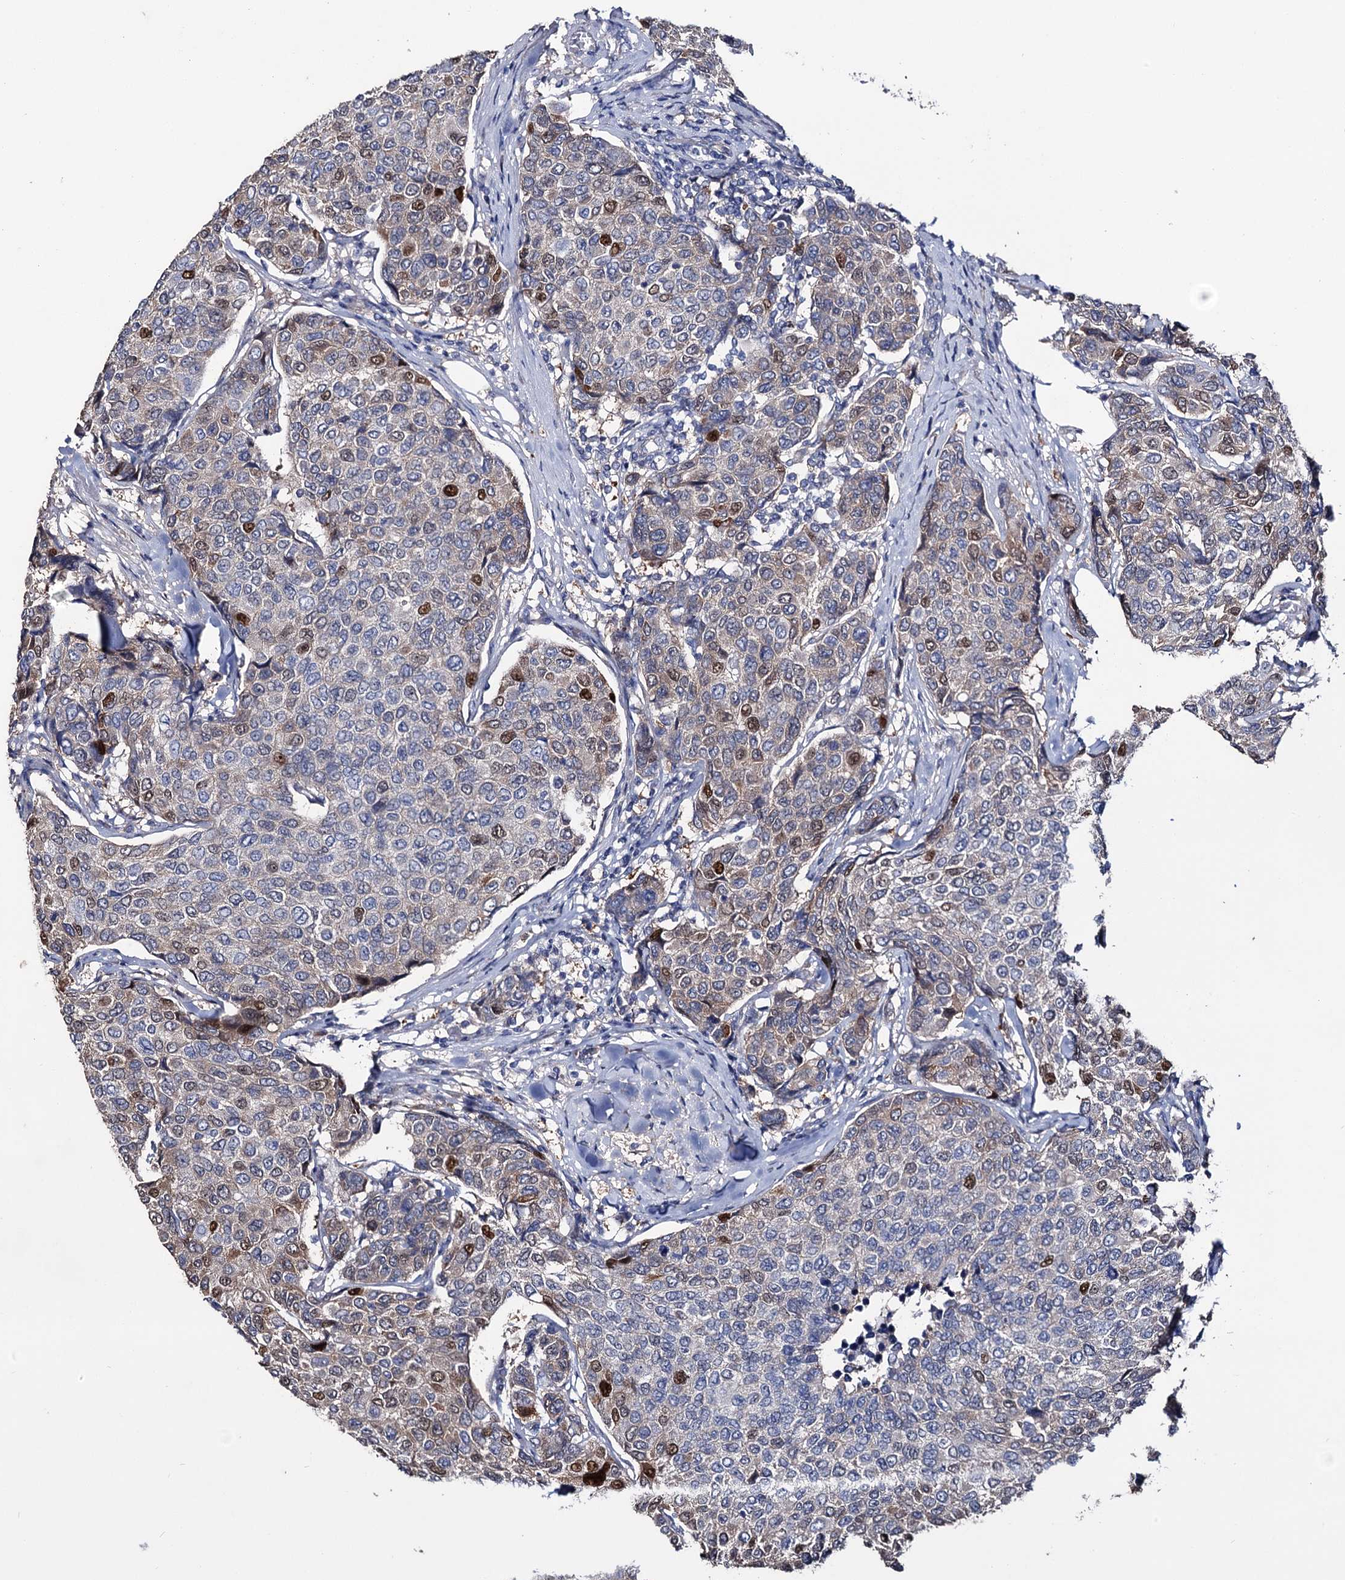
{"staining": {"intensity": "moderate", "quantity": "<25%", "location": "nuclear"}, "tissue": "breast cancer", "cell_type": "Tumor cells", "image_type": "cancer", "snomed": [{"axis": "morphology", "description": "Duct carcinoma"}, {"axis": "topography", "description": "Breast"}], "caption": "The immunohistochemical stain labels moderate nuclear staining in tumor cells of breast cancer (infiltrating ductal carcinoma) tissue.", "gene": "EPB41L5", "patient": {"sex": "female", "age": 55}}